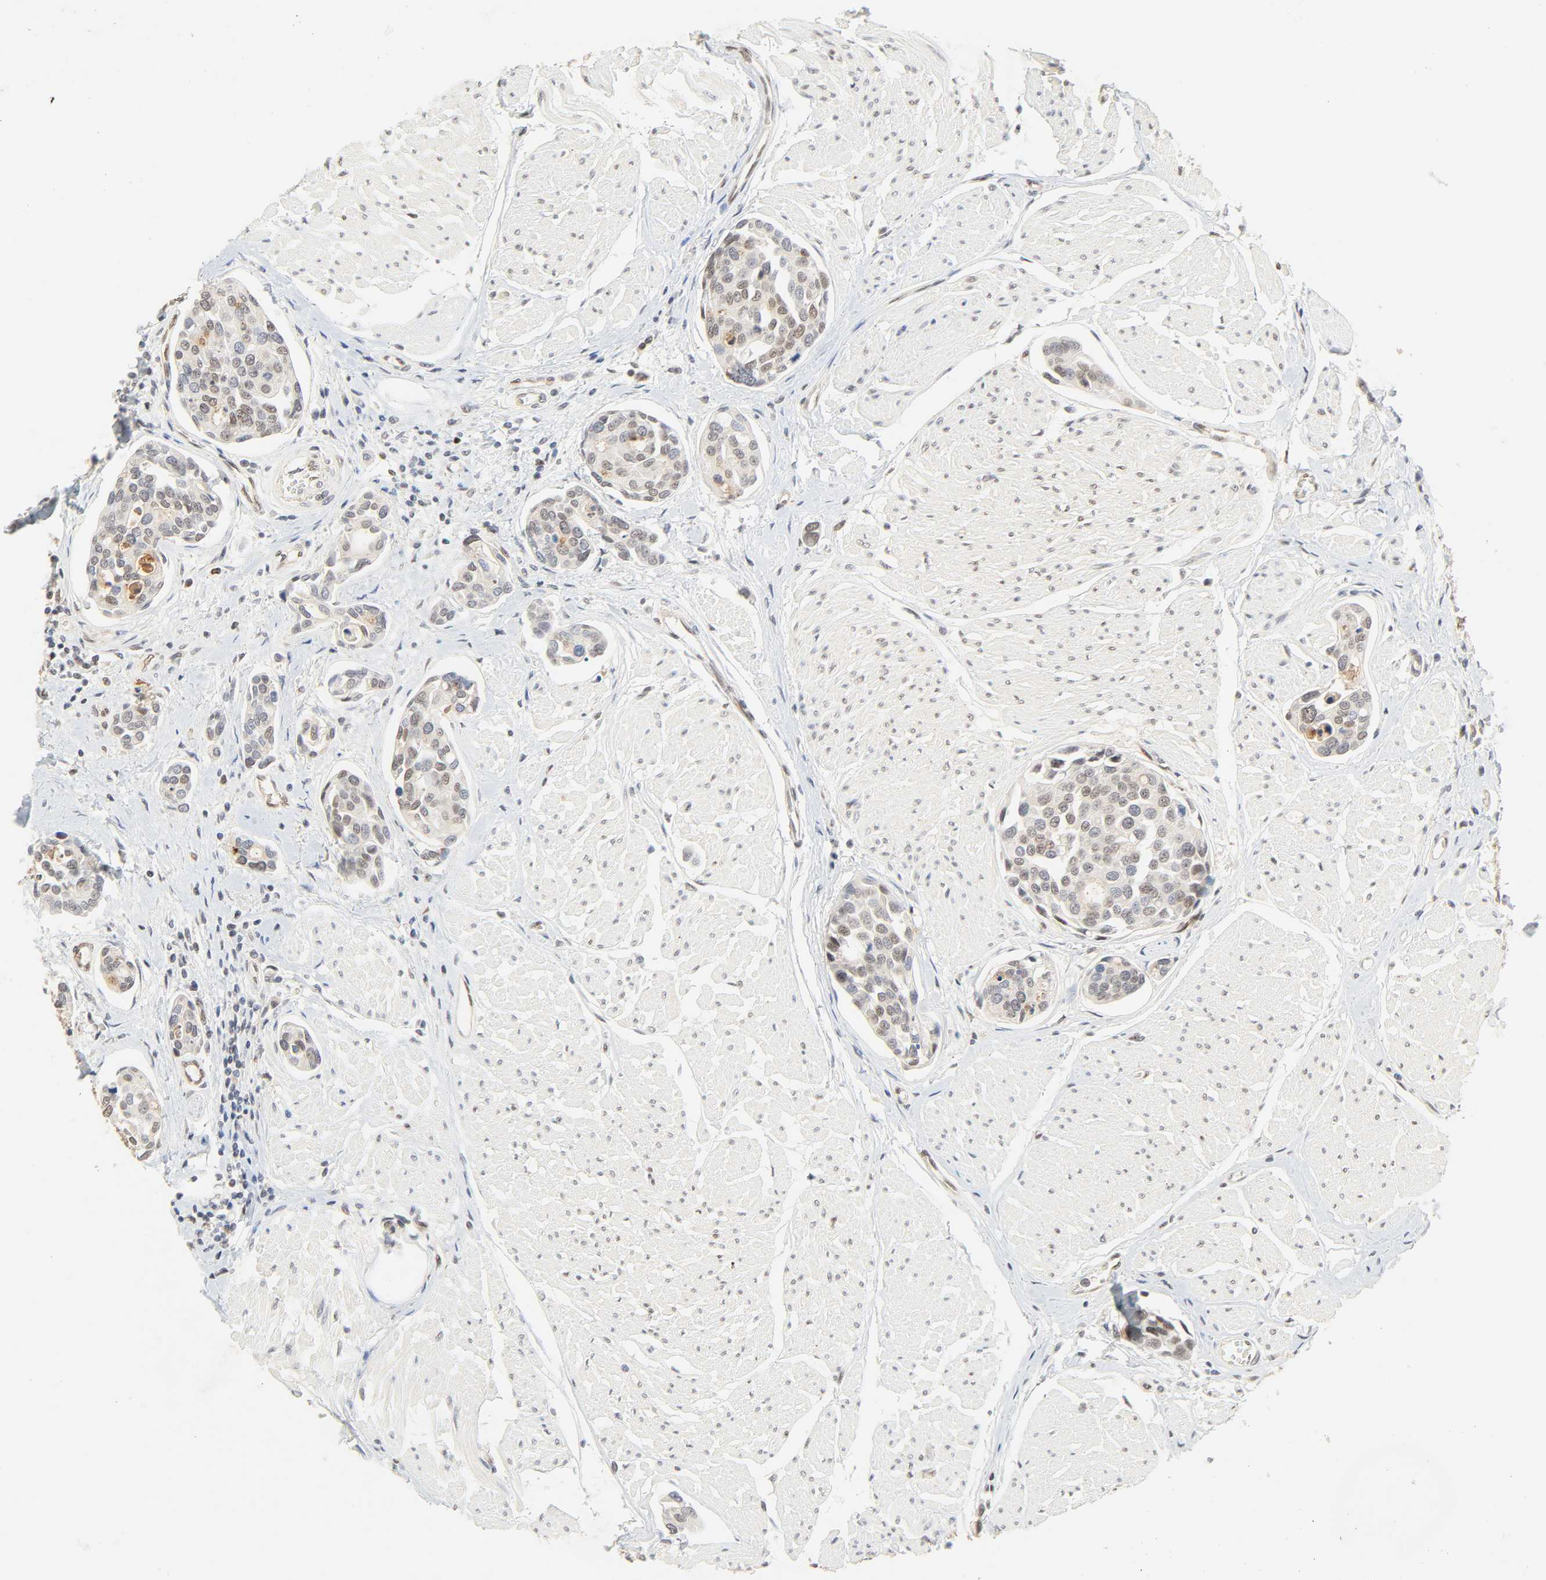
{"staining": {"intensity": "weak", "quantity": "25%-75%", "location": "nuclear"}, "tissue": "urothelial cancer", "cell_type": "Tumor cells", "image_type": "cancer", "snomed": [{"axis": "morphology", "description": "Urothelial carcinoma, High grade"}, {"axis": "topography", "description": "Urinary bladder"}], "caption": "Protein staining shows weak nuclear staining in approximately 25%-75% of tumor cells in urothelial carcinoma (high-grade).", "gene": "UBC", "patient": {"sex": "male", "age": 78}}